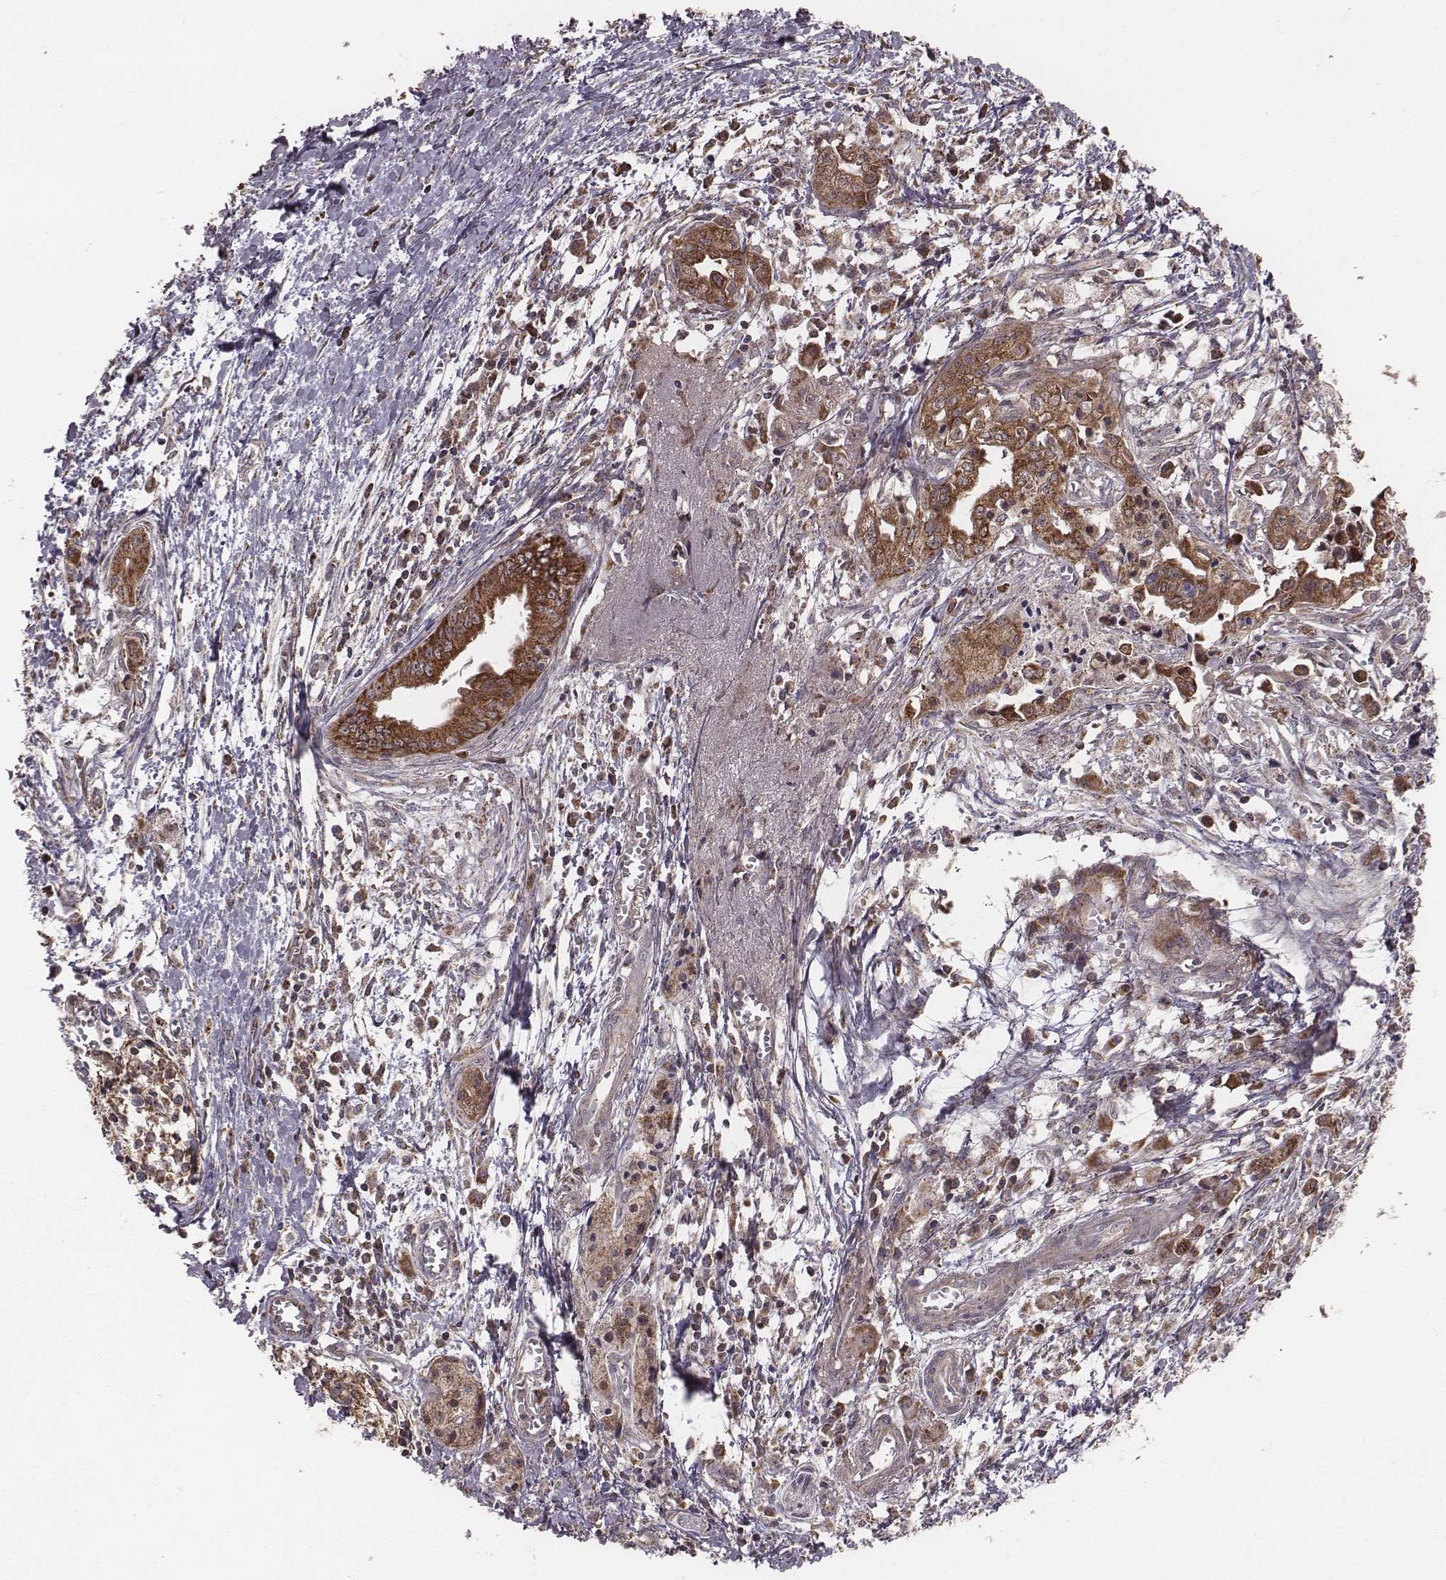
{"staining": {"intensity": "strong", "quantity": ">75%", "location": "cytoplasmic/membranous"}, "tissue": "pancreatic cancer", "cell_type": "Tumor cells", "image_type": "cancer", "snomed": [{"axis": "morphology", "description": "Adenocarcinoma, NOS"}, {"axis": "topography", "description": "Pancreas"}], "caption": "The photomicrograph exhibits a brown stain indicating the presence of a protein in the cytoplasmic/membranous of tumor cells in adenocarcinoma (pancreatic).", "gene": "PDCD2L", "patient": {"sex": "female", "age": 61}}